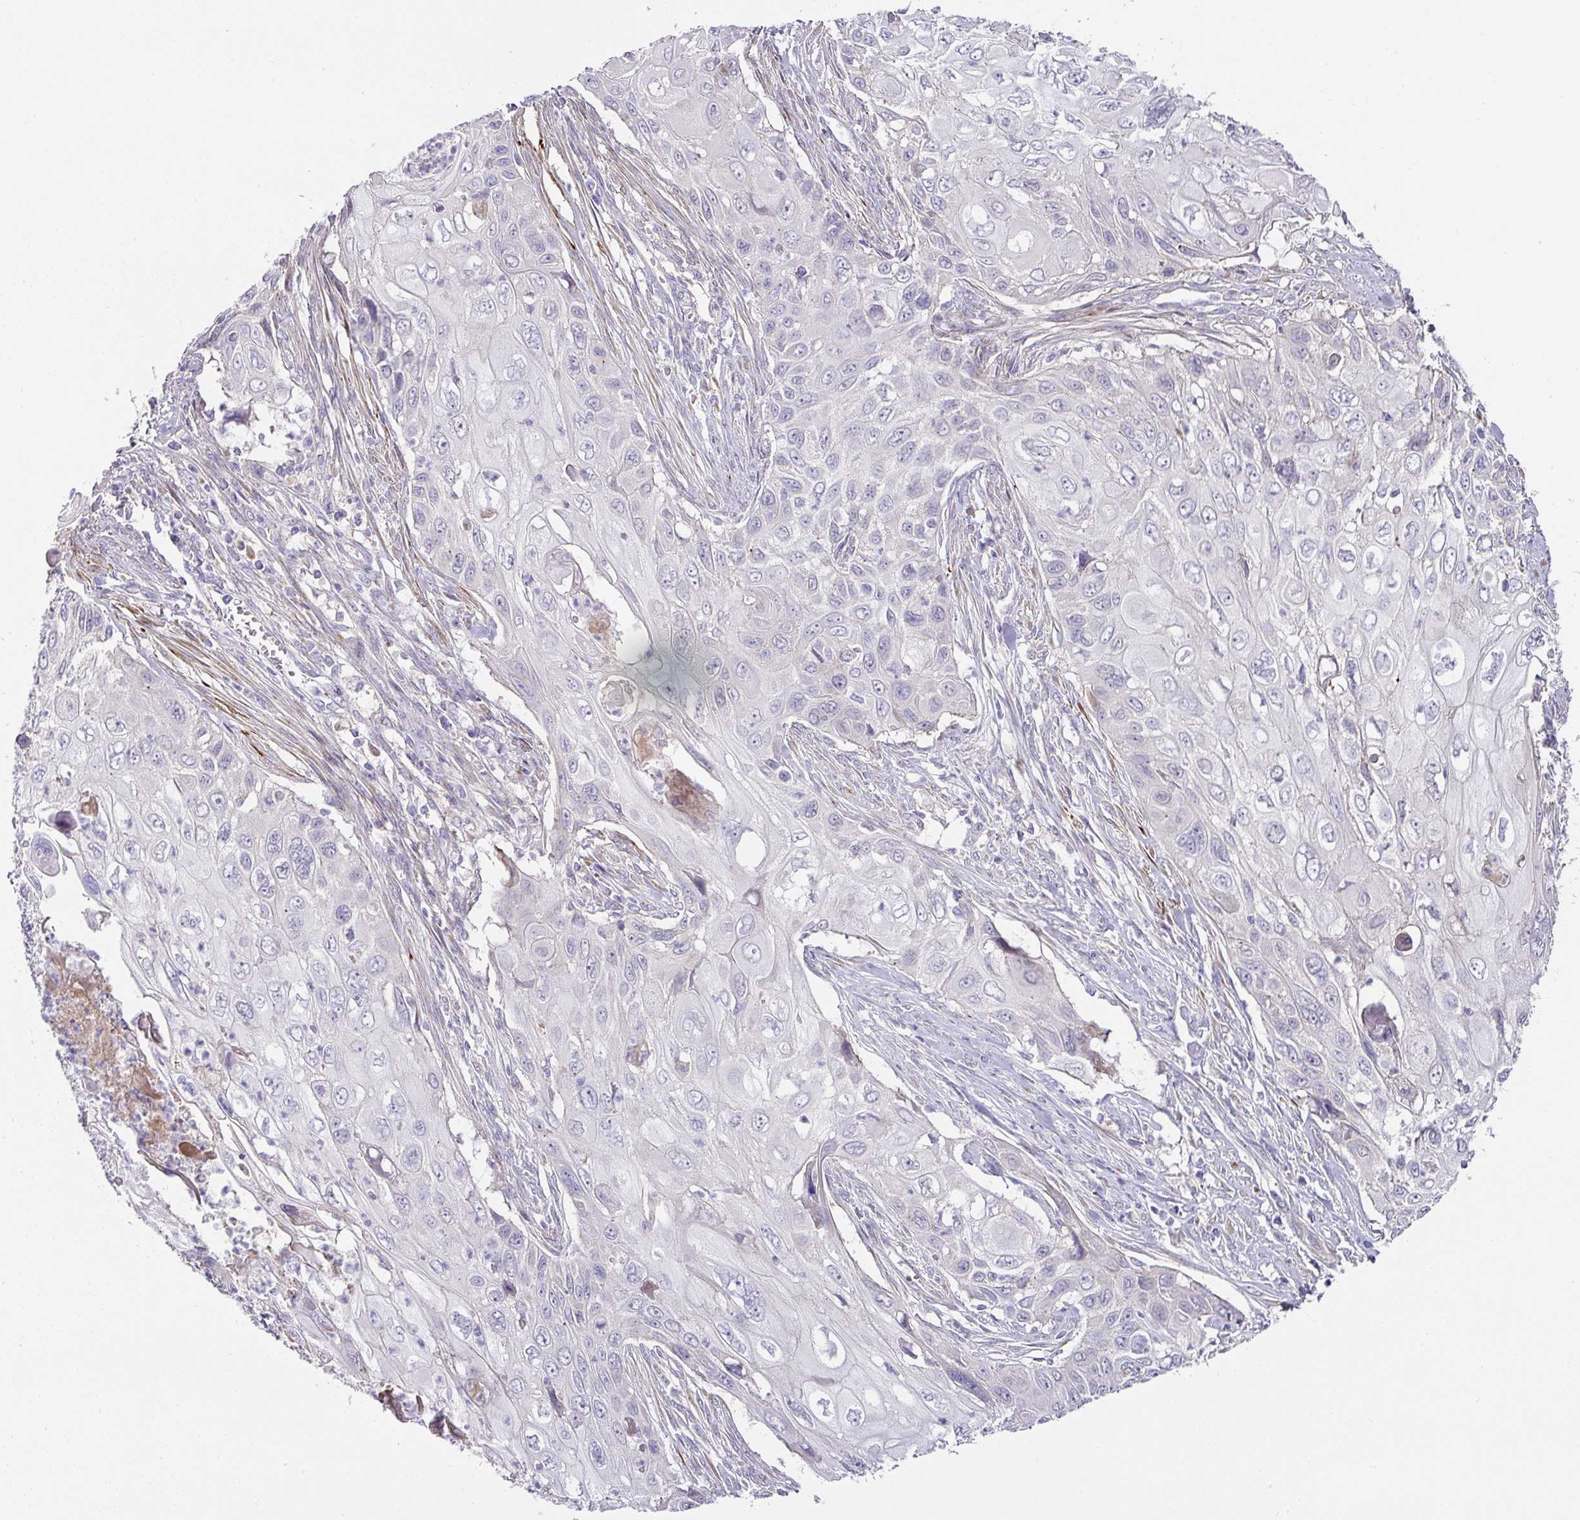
{"staining": {"intensity": "negative", "quantity": "none", "location": "none"}, "tissue": "cervical cancer", "cell_type": "Tumor cells", "image_type": "cancer", "snomed": [{"axis": "morphology", "description": "Squamous cell carcinoma, NOS"}, {"axis": "topography", "description": "Cervix"}], "caption": "DAB (3,3'-diaminobenzidine) immunohistochemical staining of cervical squamous cell carcinoma displays no significant staining in tumor cells.", "gene": "TARM1", "patient": {"sex": "female", "age": 70}}